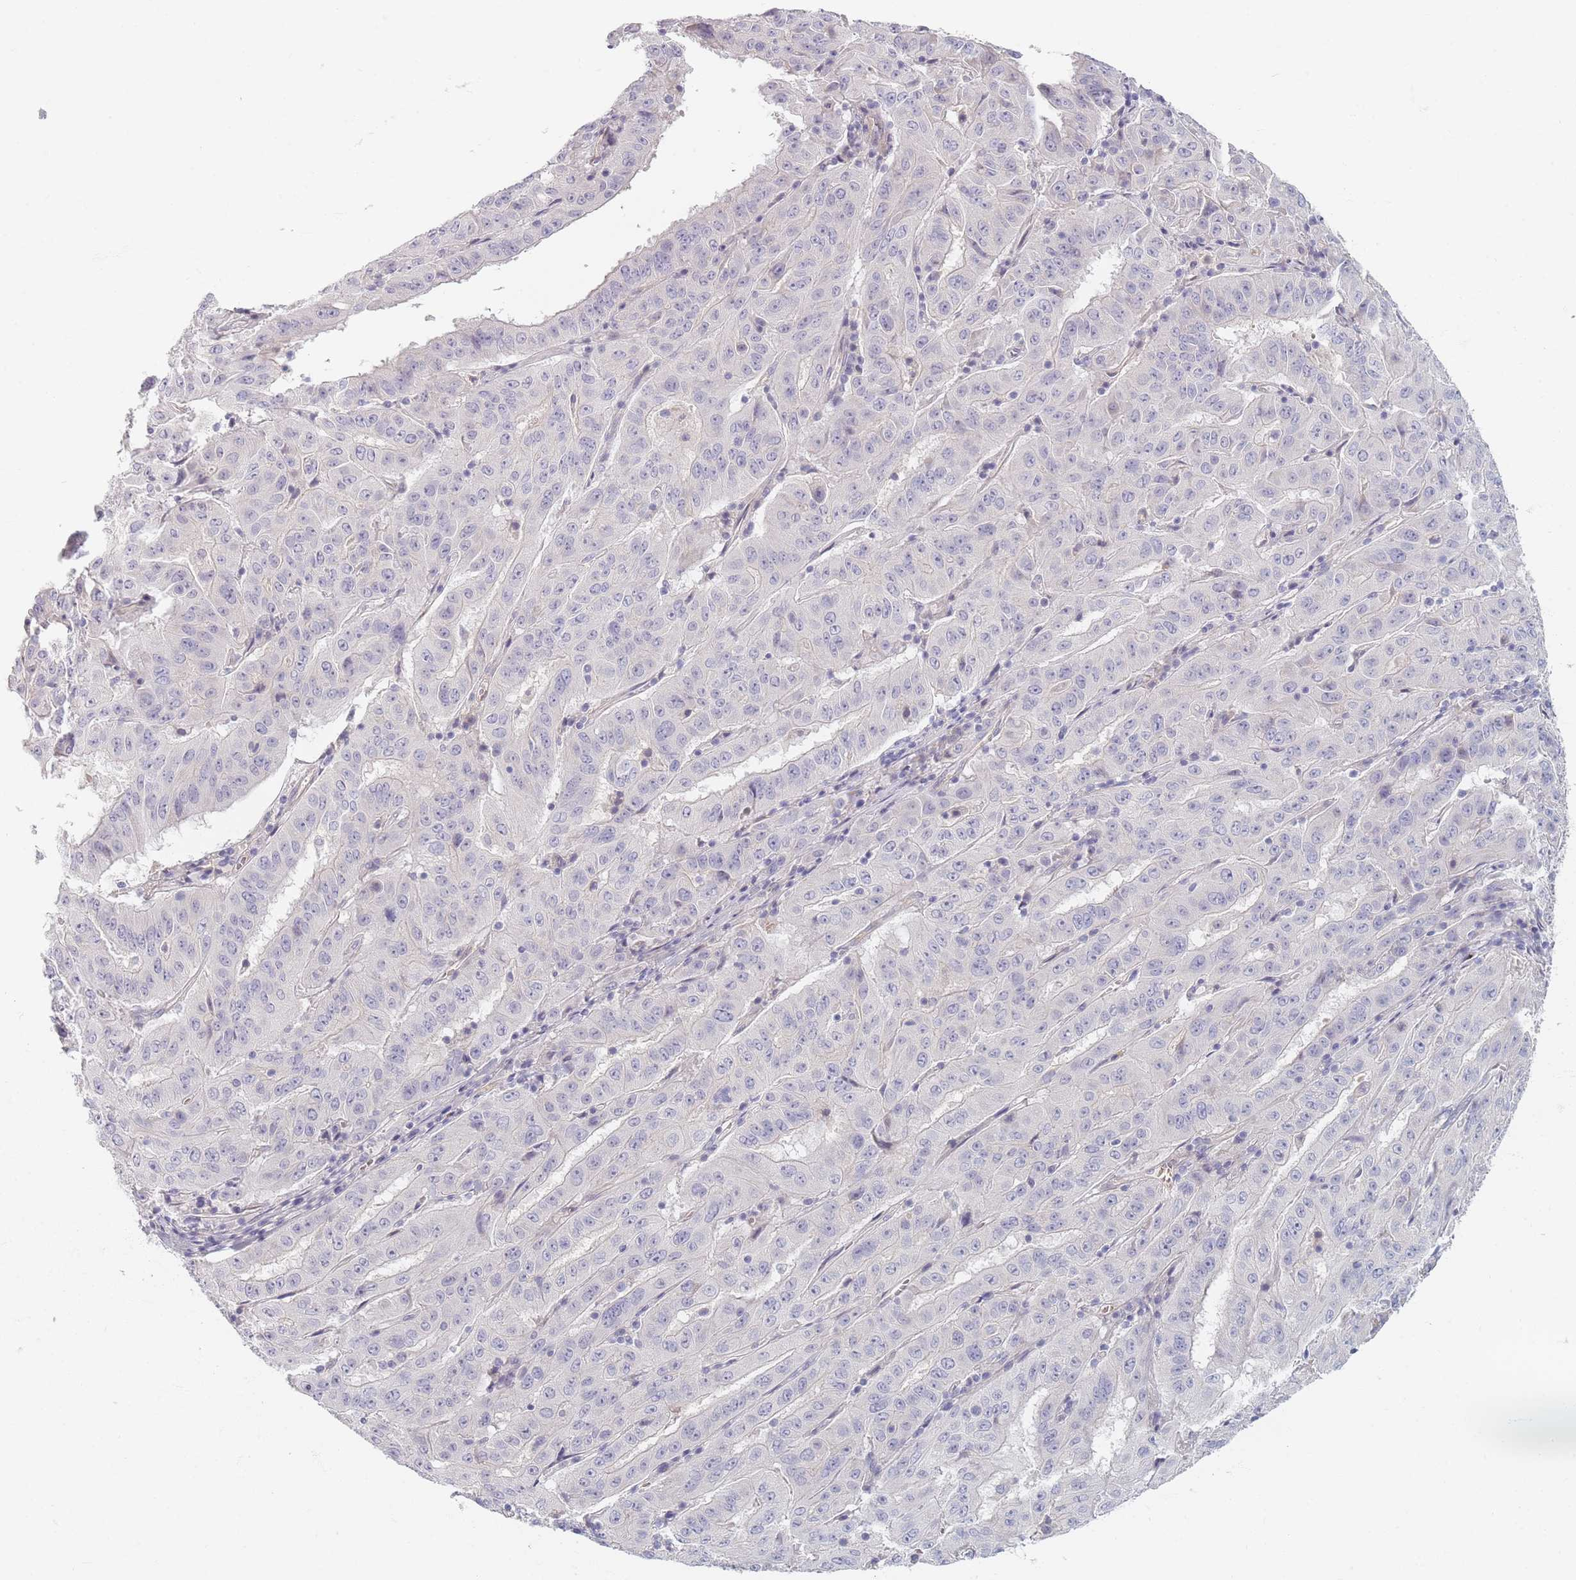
{"staining": {"intensity": "negative", "quantity": "none", "location": "none"}, "tissue": "pancreatic cancer", "cell_type": "Tumor cells", "image_type": "cancer", "snomed": [{"axis": "morphology", "description": "Adenocarcinoma, NOS"}, {"axis": "topography", "description": "Pancreas"}], "caption": "Tumor cells are negative for brown protein staining in pancreatic cancer.", "gene": "TMOD1", "patient": {"sex": "male", "age": 63}}